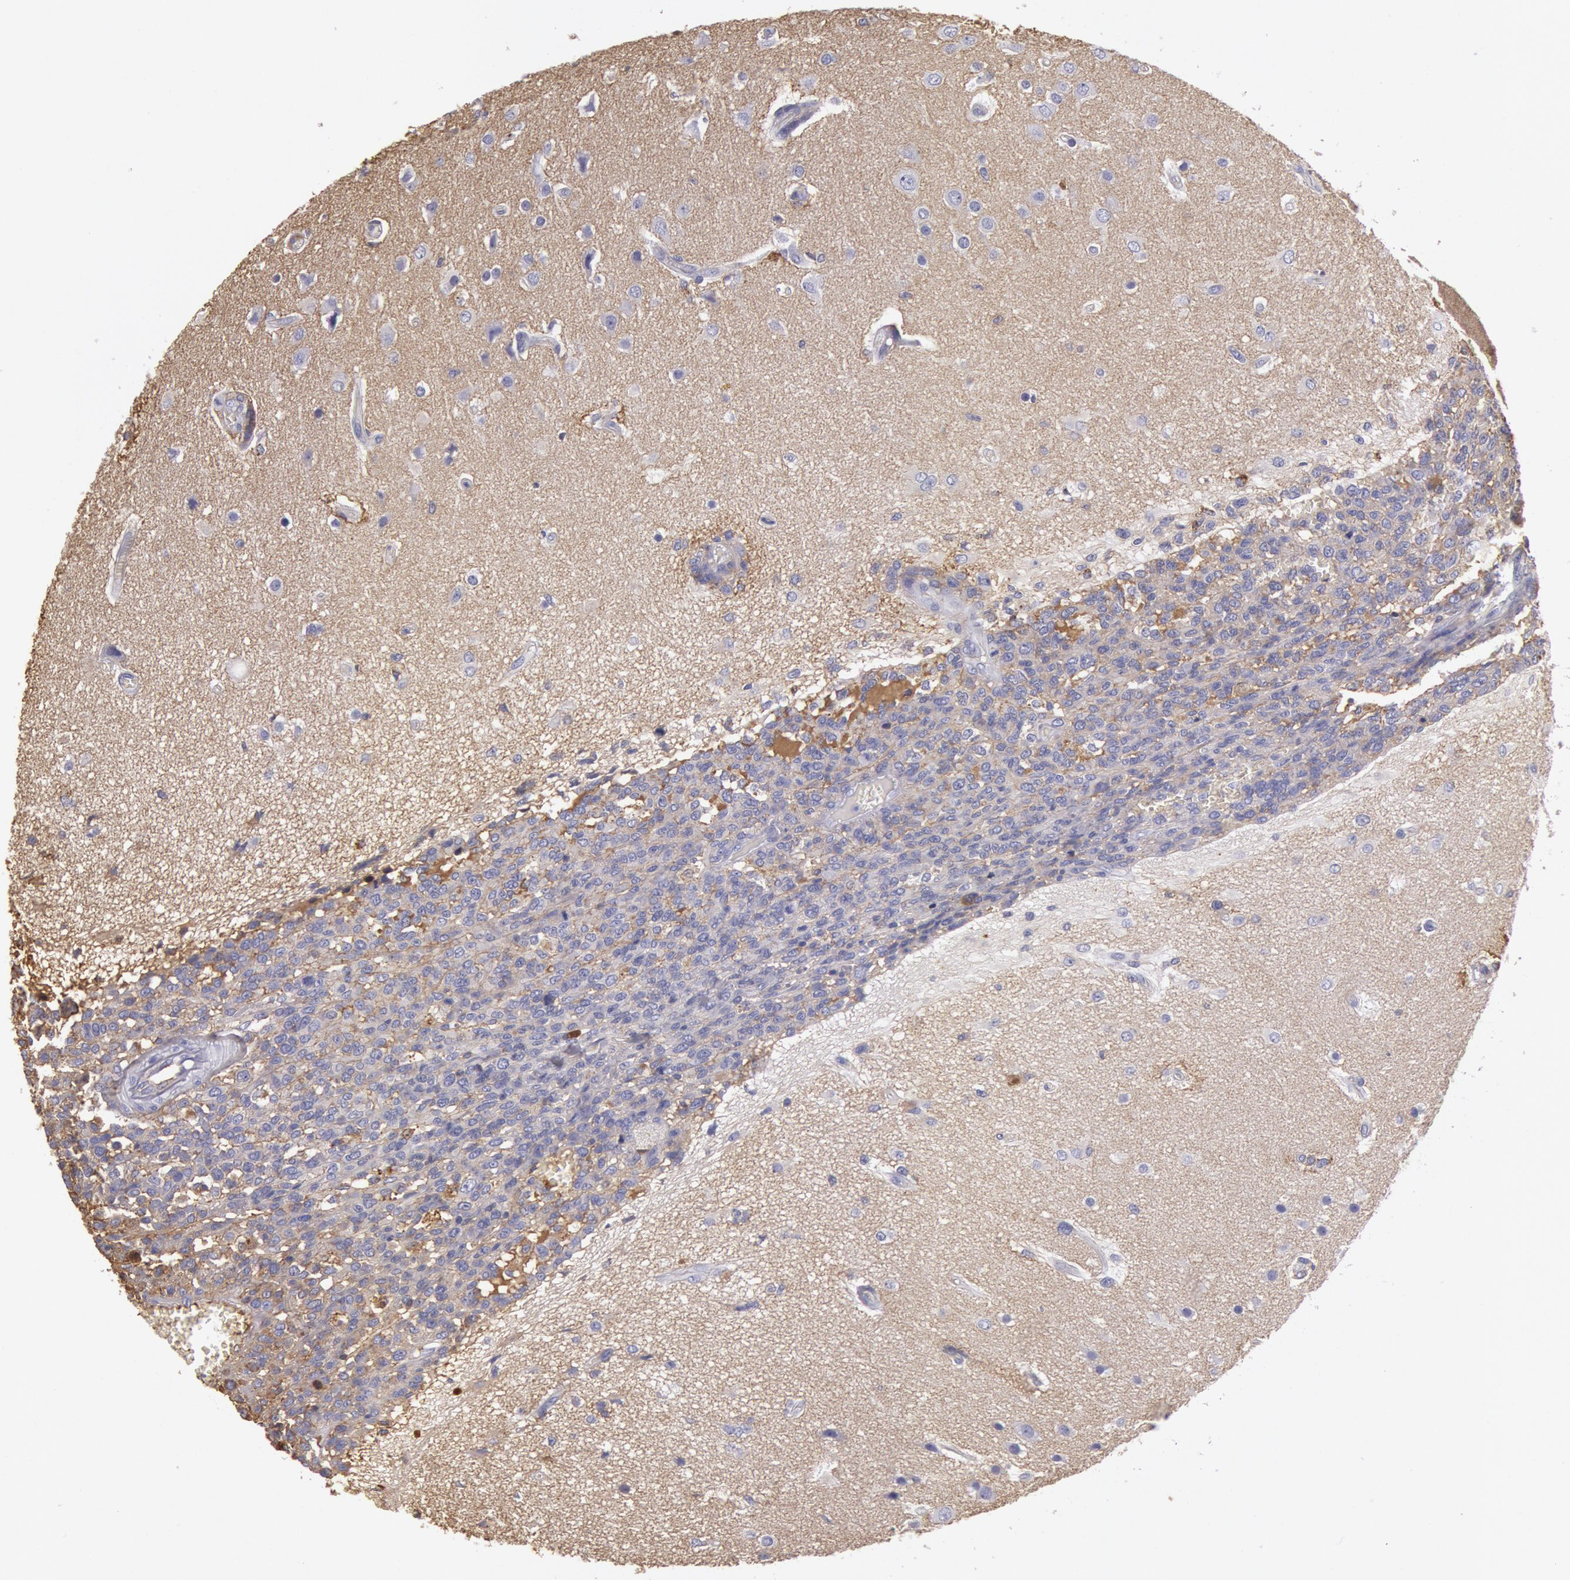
{"staining": {"intensity": "moderate", "quantity": ">75%", "location": "cytoplasmic/membranous"}, "tissue": "glioma", "cell_type": "Tumor cells", "image_type": "cancer", "snomed": [{"axis": "morphology", "description": "Glioma, malignant, High grade"}, {"axis": "topography", "description": "Brain"}], "caption": "Malignant glioma (high-grade) was stained to show a protein in brown. There is medium levels of moderate cytoplasmic/membranous expression in about >75% of tumor cells. (Stains: DAB (3,3'-diaminobenzidine) in brown, nuclei in blue, Microscopy: brightfield microscopy at high magnification).", "gene": "IGHG1", "patient": {"sex": "male", "age": 66}}